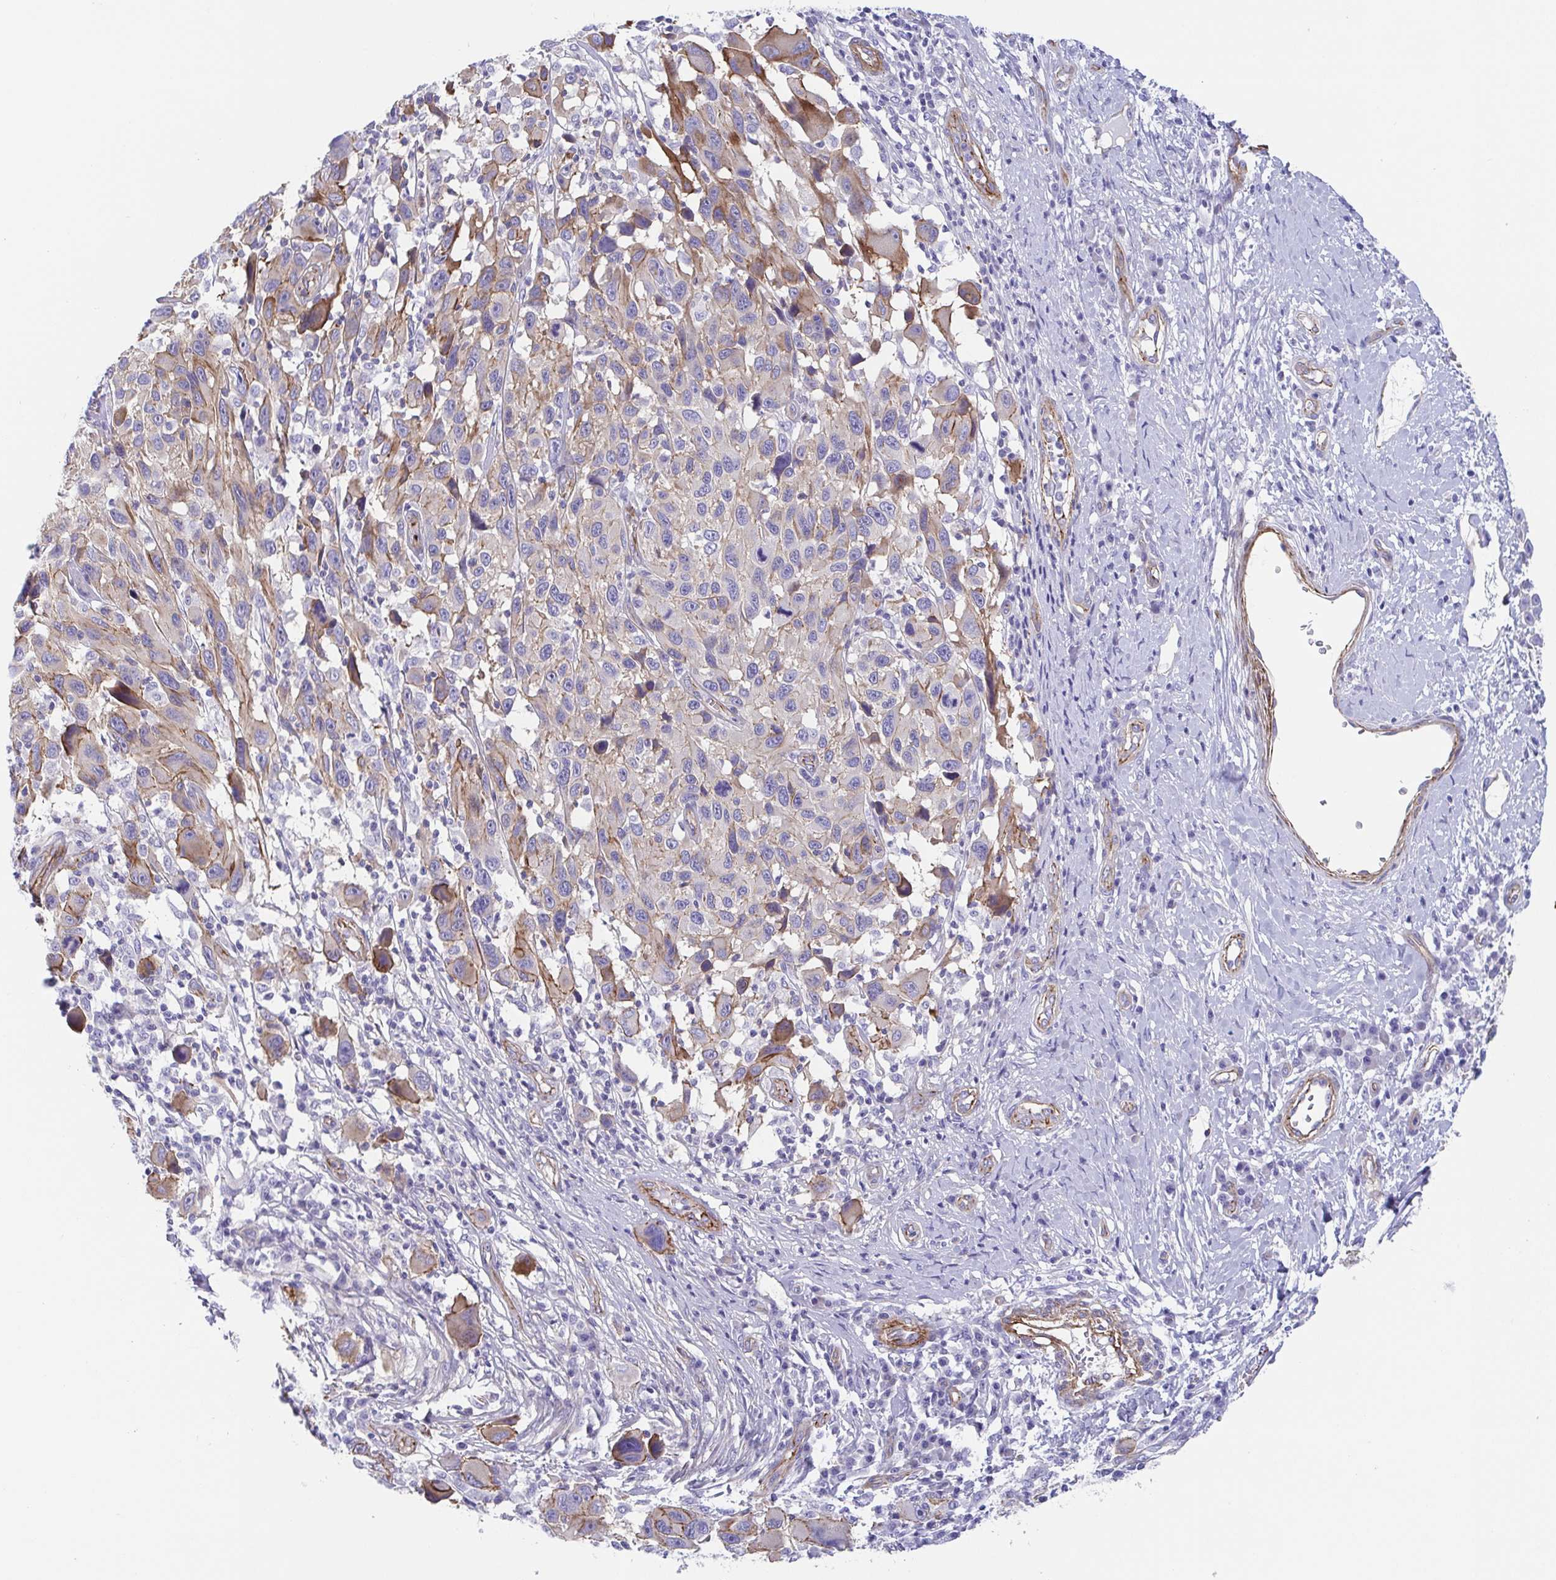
{"staining": {"intensity": "moderate", "quantity": "<25%", "location": "cytoplasmic/membranous"}, "tissue": "melanoma", "cell_type": "Tumor cells", "image_type": "cancer", "snomed": [{"axis": "morphology", "description": "Malignant melanoma, NOS"}, {"axis": "topography", "description": "Skin"}], "caption": "Immunohistochemical staining of melanoma exhibits moderate cytoplasmic/membranous protein expression in about <25% of tumor cells.", "gene": "TRAM2", "patient": {"sex": "male", "age": 53}}